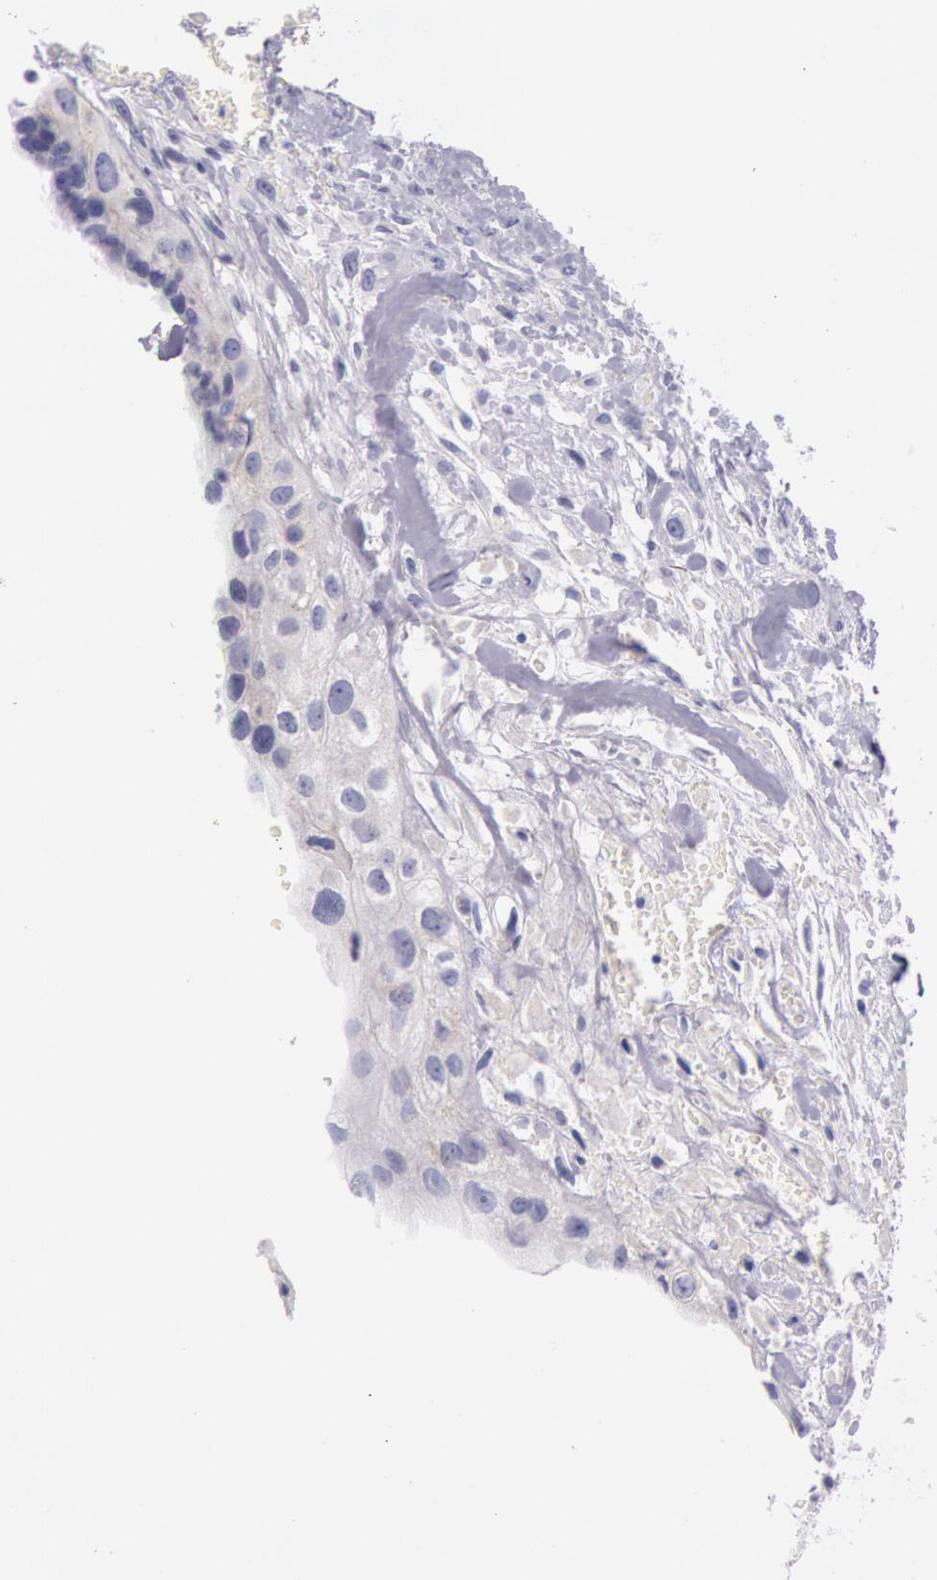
{"staining": {"intensity": "negative", "quantity": "none", "location": "none"}, "tissue": "breast cancer", "cell_type": "Tumor cells", "image_type": "cancer", "snomed": [{"axis": "morphology", "description": "Neoplasm, malignant, NOS"}, {"axis": "topography", "description": "Breast"}], "caption": "A high-resolution micrograph shows IHC staining of neoplasm (malignant) (breast), which reveals no significant positivity in tumor cells. (Stains: DAB (3,3'-diaminobenzidine) immunohistochemistry with hematoxylin counter stain, Microscopy: brightfield microscopy at high magnification).", "gene": "EGFR", "patient": {"sex": "female", "age": 50}}